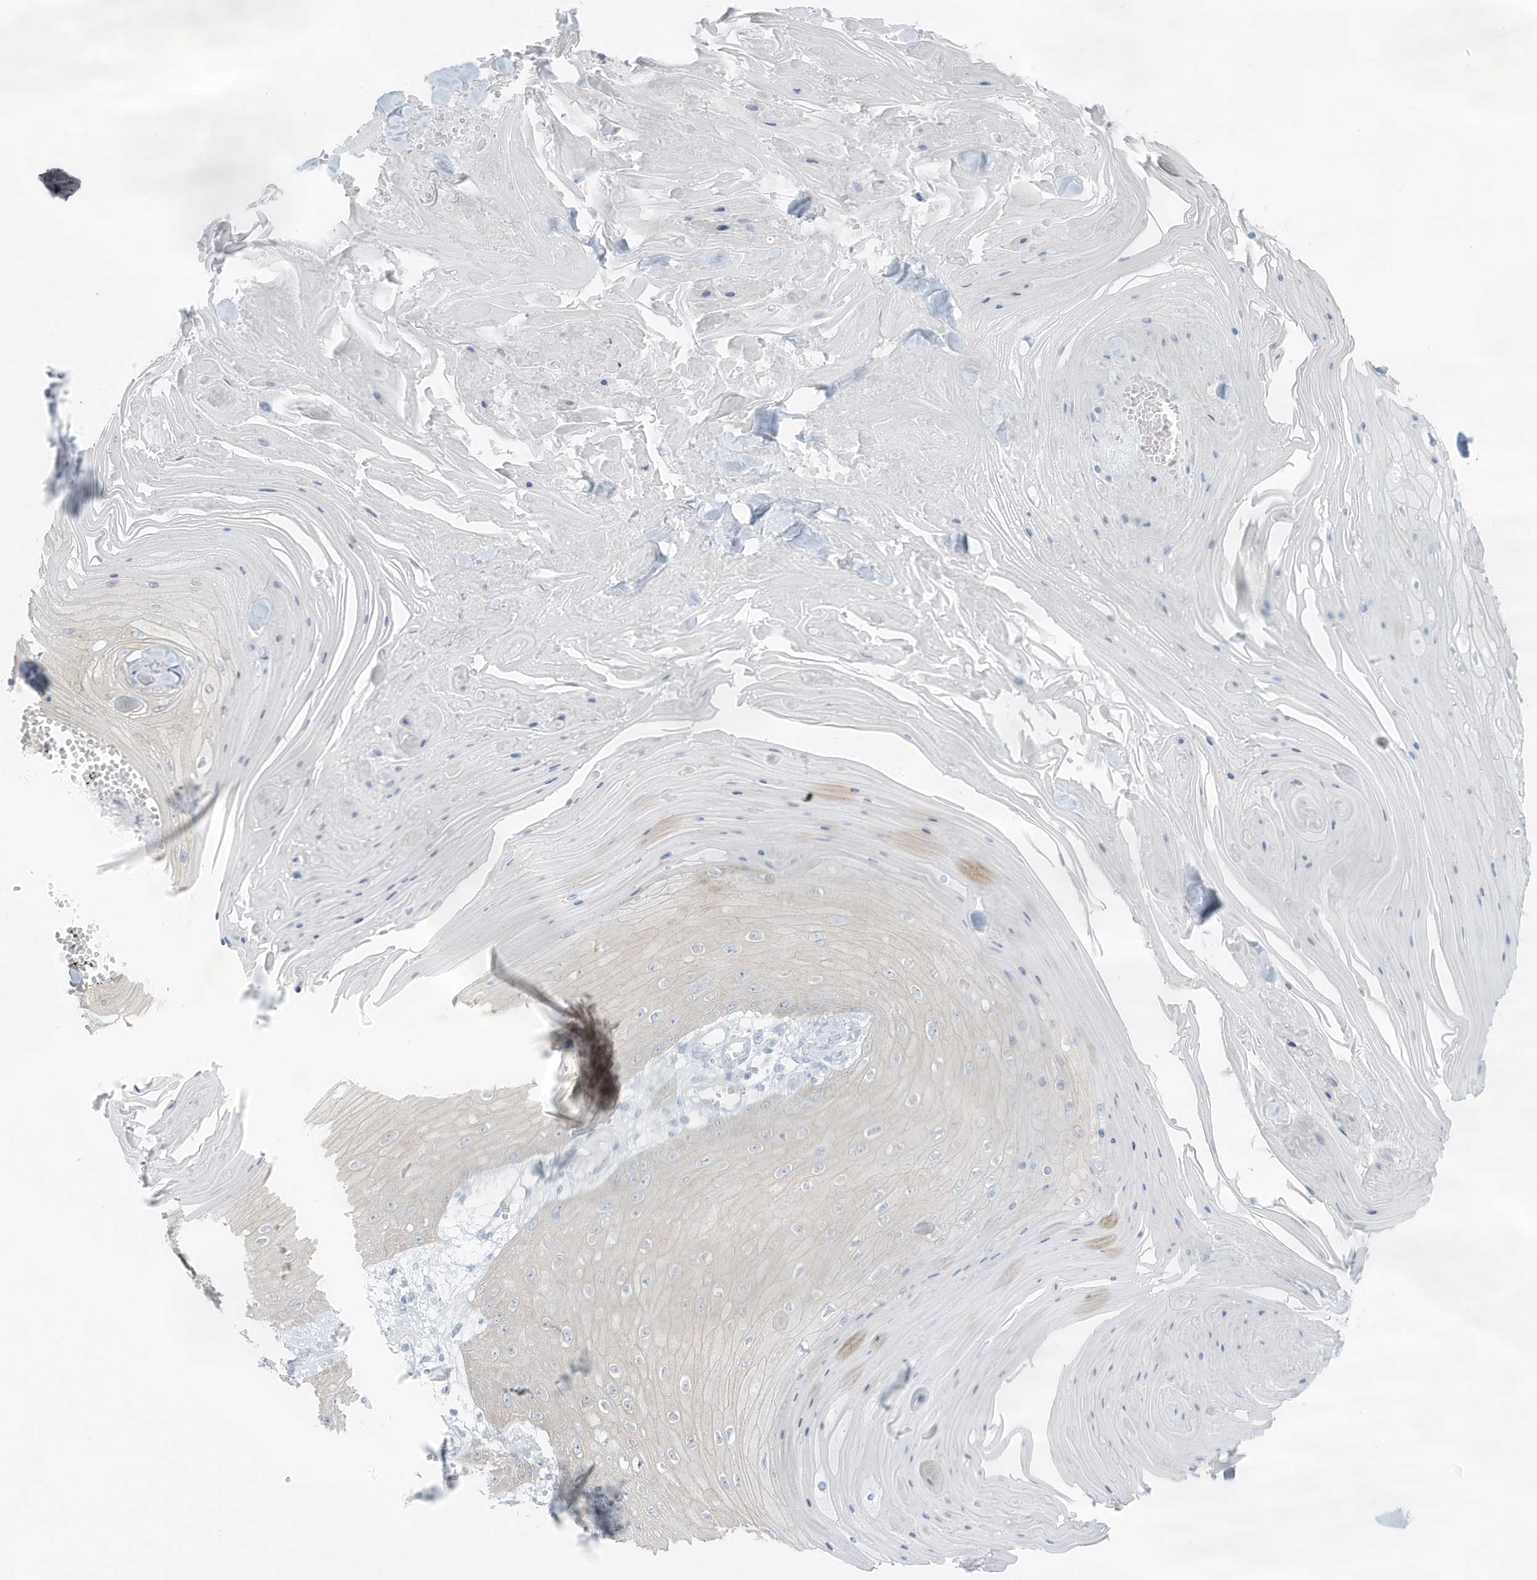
{"staining": {"intensity": "negative", "quantity": "none", "location": "none"}, "tissue": "skin cancer", "cell_type": "Tumor cells", "image_type": "cancer", "snomed": [{"axis": "morphology", "description": "Squamous cell carcinoma, NOS"}, {"axis": "topography", "description": "Skin"}], "caption": "The micrograph reveals no significant expression in tumor cells of skin squamous cell carcinoma. Nuclei are stained in blue.", "gene": "ZFP64", "patient": {"sex": "male", "age": 74}}